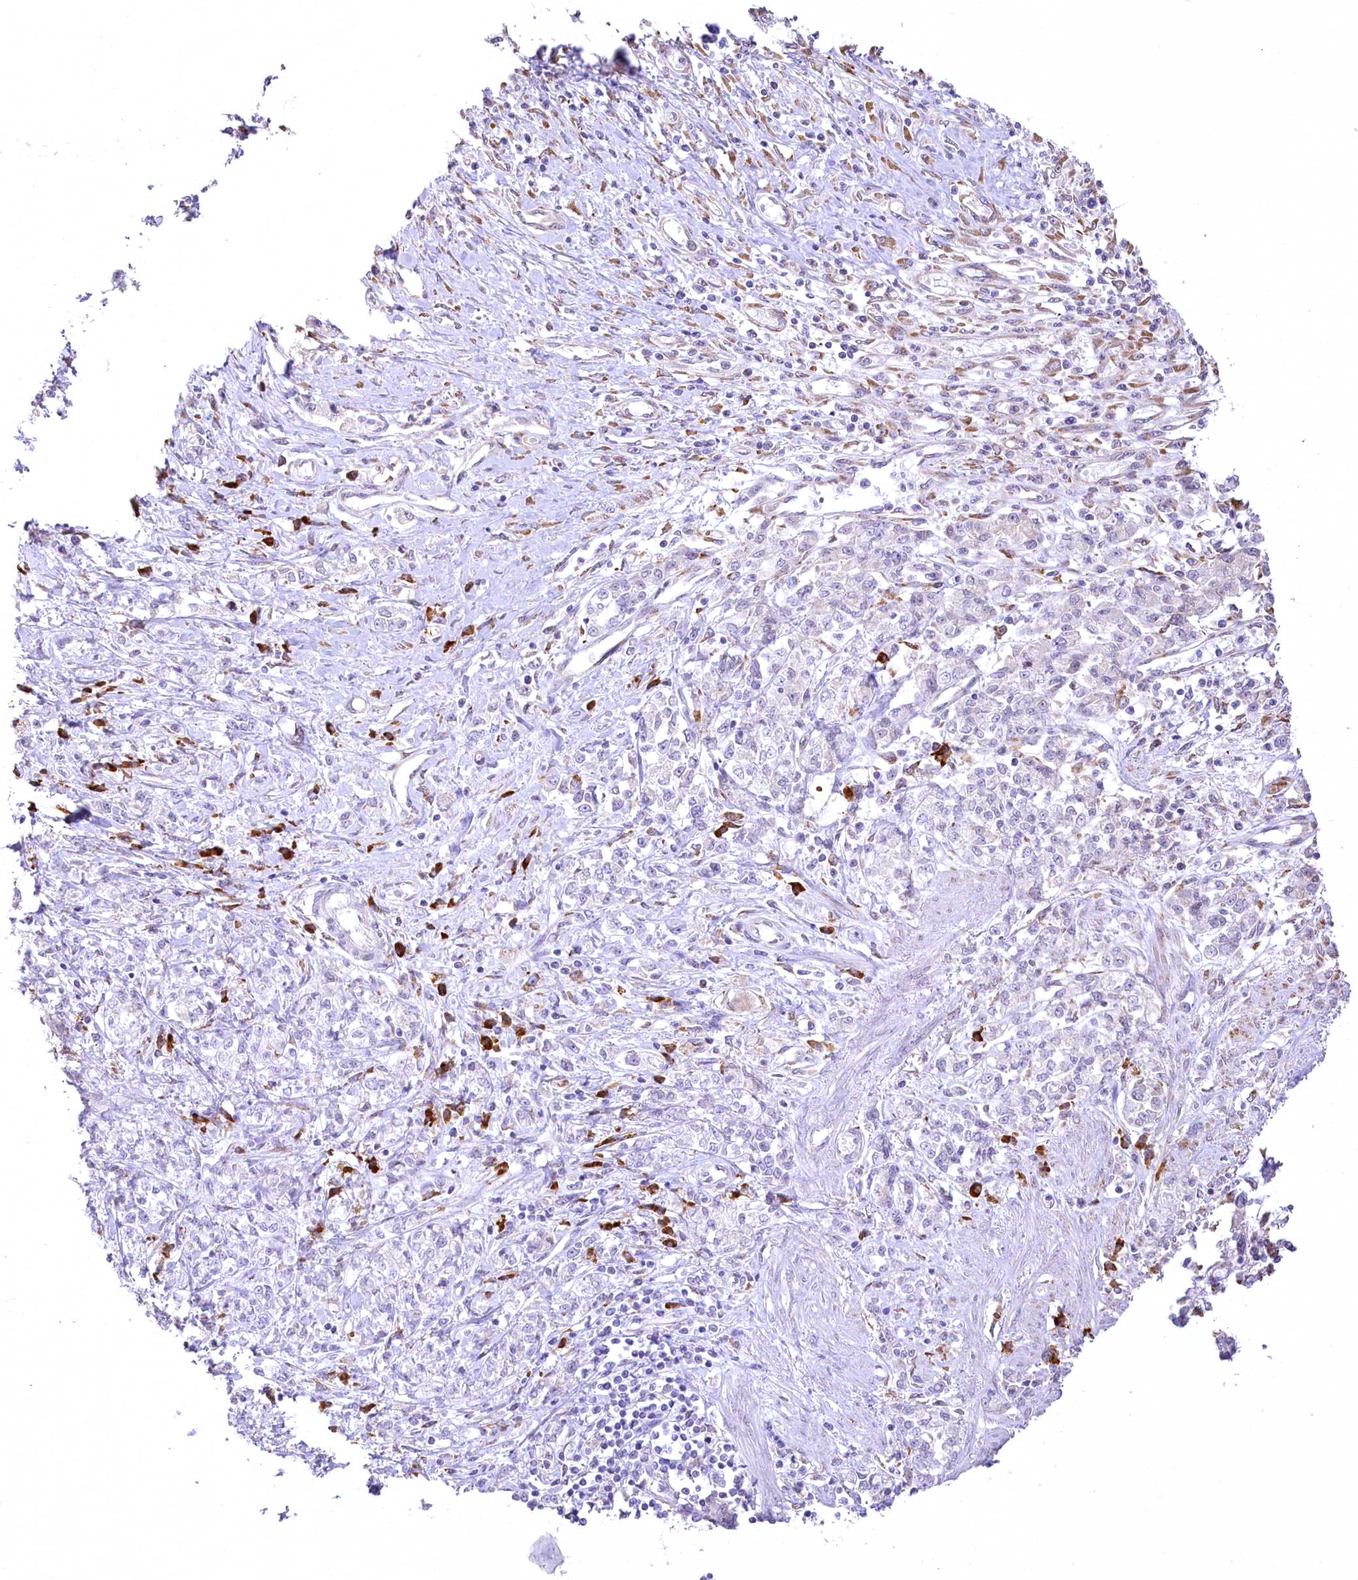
{"staining": {"intensity": "negative", "quantity": "none", "location": "none"}, "tissue": "stomach cancer", "cell_type": "Tumor cells", "image_type": "cancer", "snomed": [{"axis": "morphology", "description": "Adenocarcinoma, NOS"}, {"axis": "topography", "description": "Stomach"}], "caption": "The immunohistochemistry (IHC) image has no significant positivity in tumor cells of adenocarcinoma (stomach) tissue.", "gene": "NCKAP5", "patient": {"sex": "female", "age": 76}}